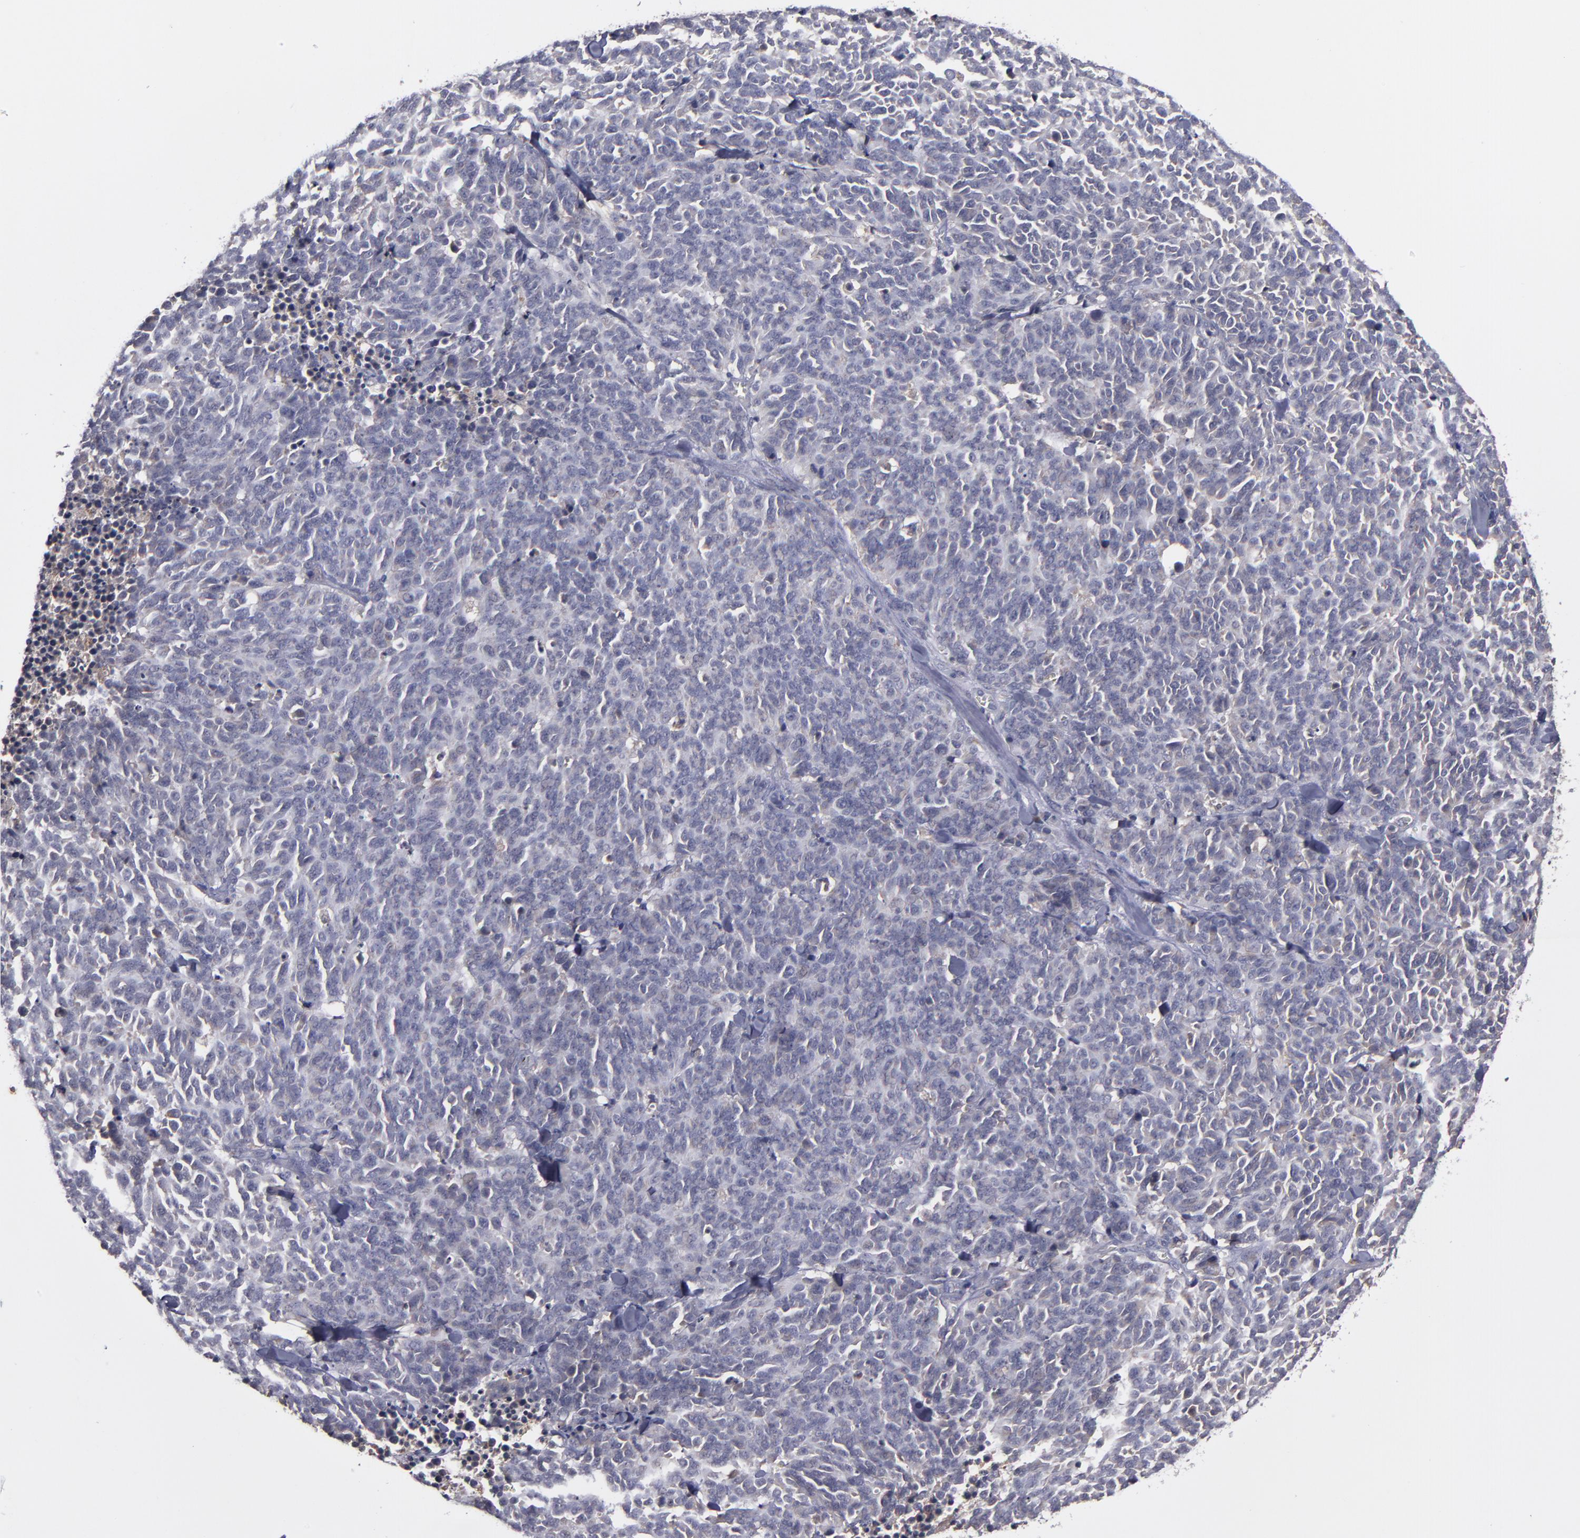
{"staining": {"intensity": "negative", "quantity": "none", "location": "none"}, "tissue": "lung cancer", "cell_type": "Tumor cells", "image_type": "cancer", "snomed": [{"axis": "morphology", "description": "Neoplasm, malignant, NOS"}, {"axis": "topography", "description": "Lung"}], "caption": "This photomicrograph is of lung neoplasm (malignant) stained with IHC to label a protein in brown with the nuclei are counter-stained blue. There is no staining in tumor cells. Brightfield microscopy of immunohistochemistry (IHC) stained with DAB (brown) and hematoxylin (blue), captured at high magnification.", "gene": "MMP11", "patient": {"sex": "female", "age": 58}}